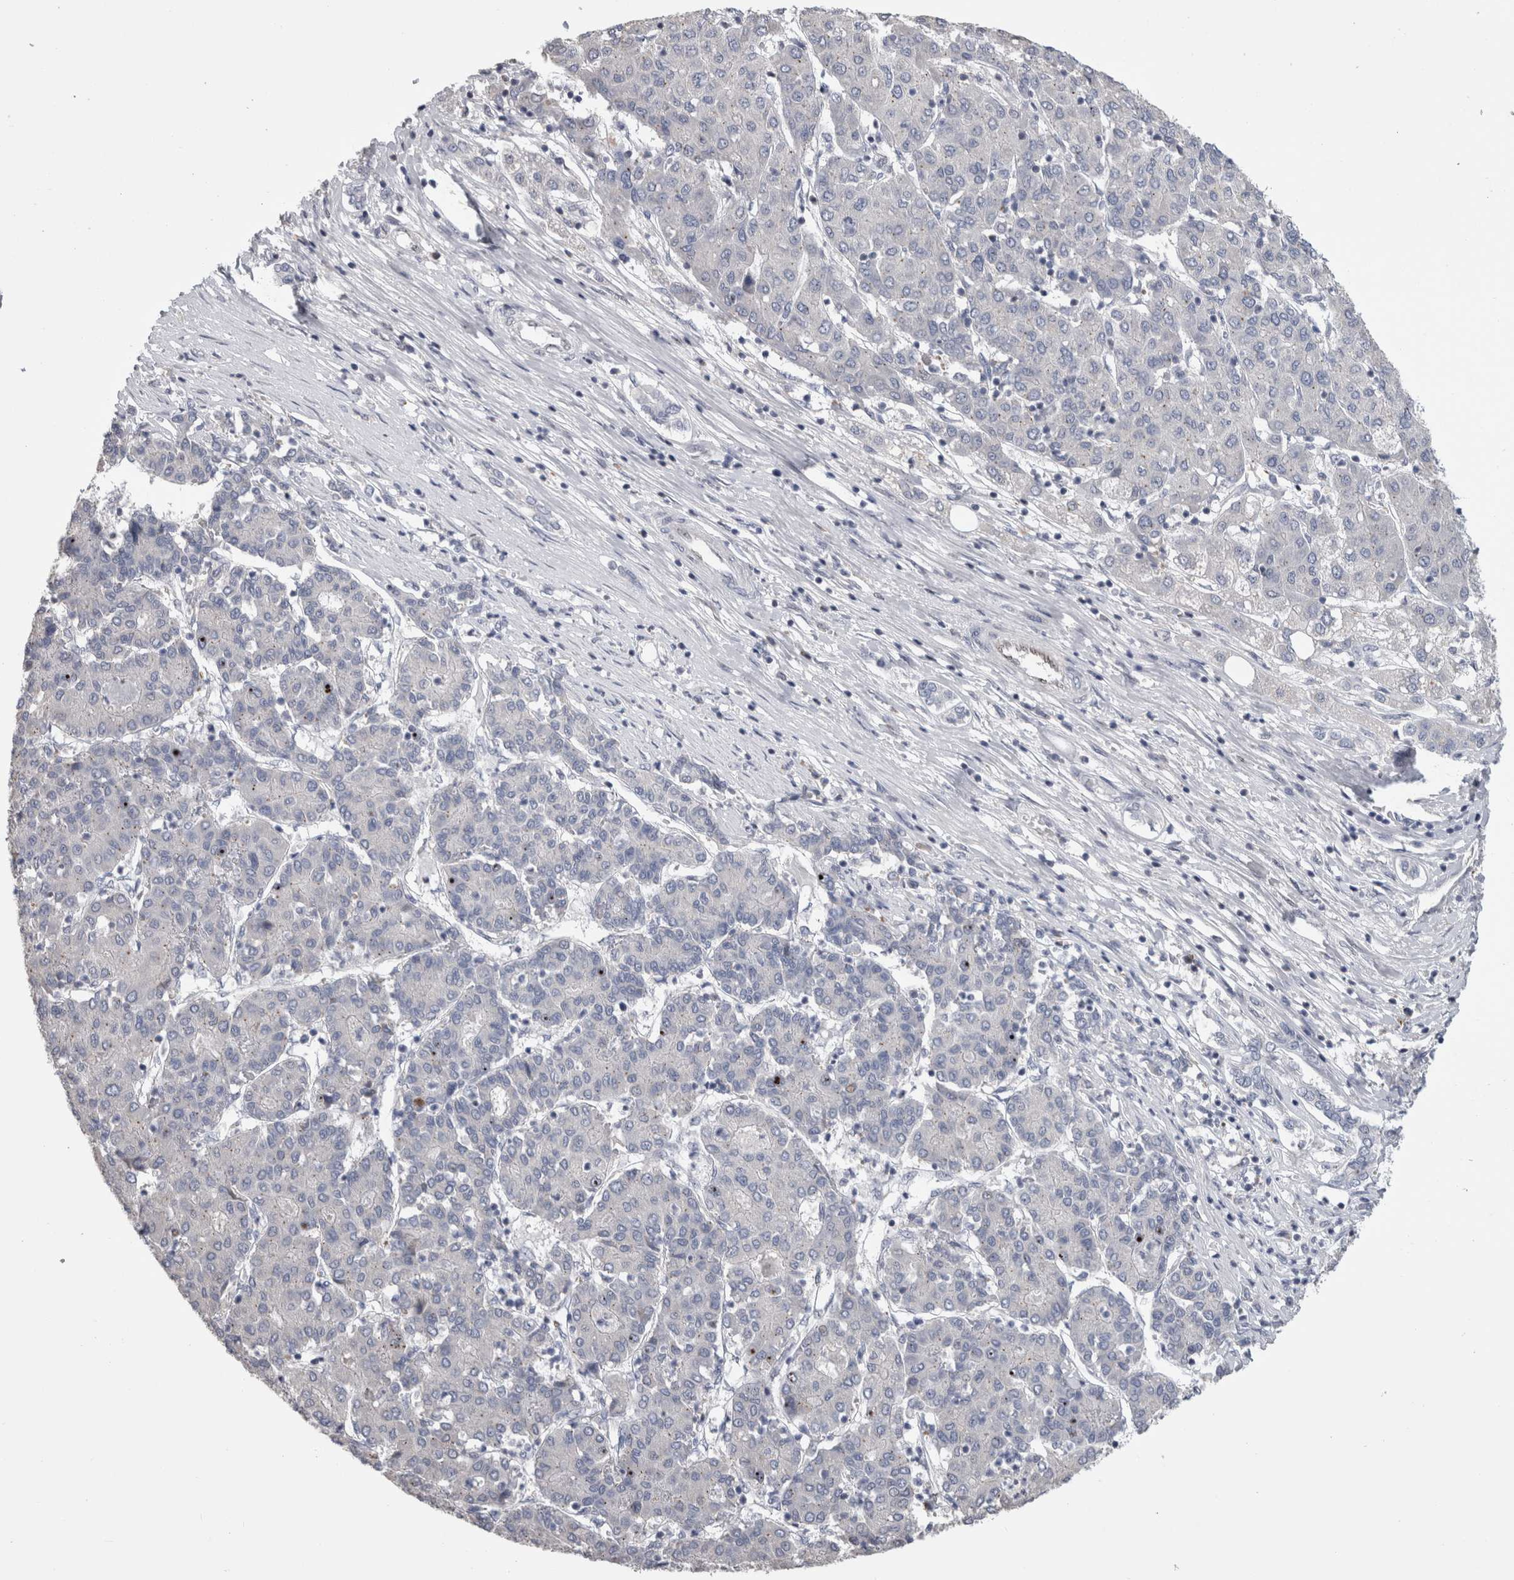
{"staining": {"intensity": "negative", "quantity": "none", "location": "none"}, "tissue": "liver cancer", "cell_type": "Tumor cells", "image_type": "cancer", "snomed": [{"axis": "morphology", "description": "Carcinoma, Hepatocellular, NOS"}, {"axis": "topography", "description": "Liver"}], "caption": "High magnification brightfield microscopy of liver hepatocellular carcinoma stained with DAB (3,3'-diaminobenzidine) (brown) and counterstained with hematoxylin (blue): tumor cells show no significant expression.", "gene": "IL33", "patient": {"sex": "male", "age": 65}}